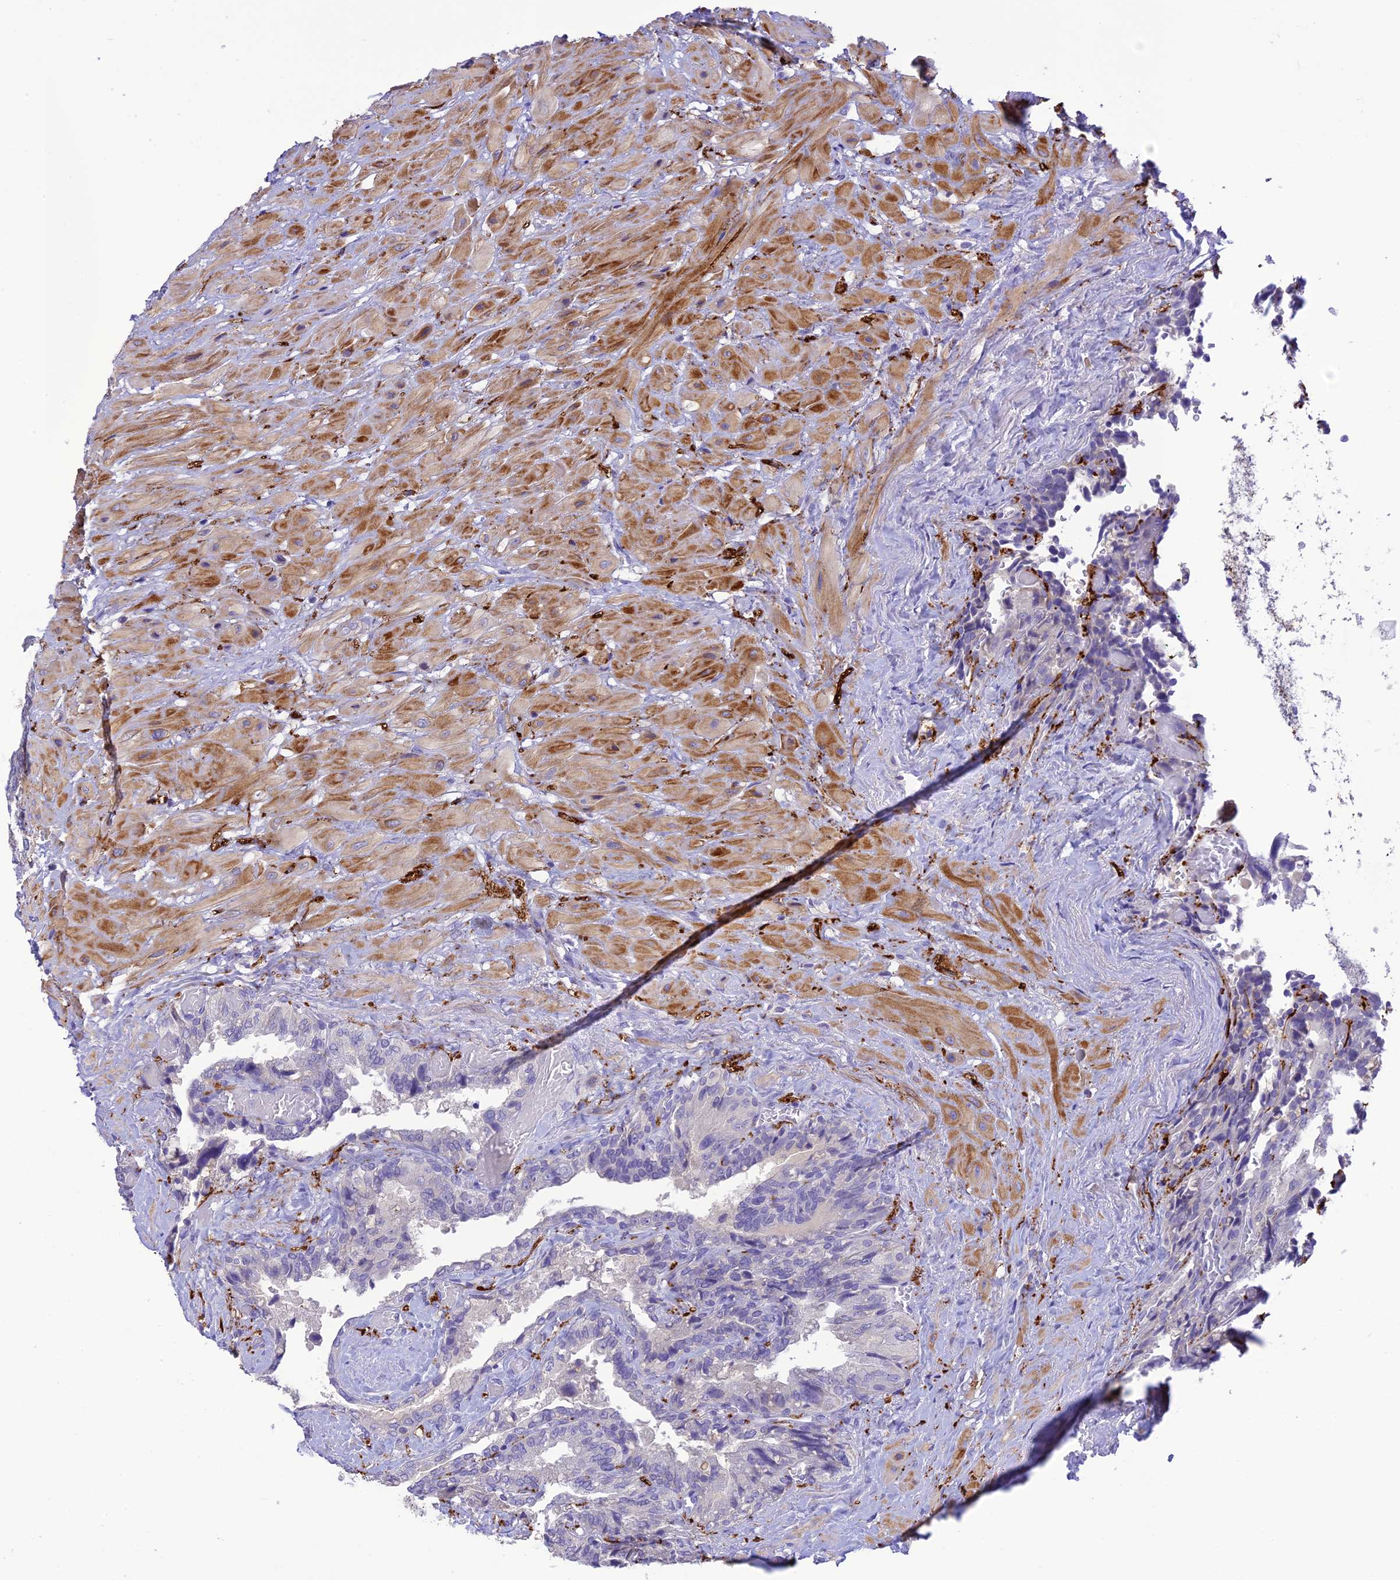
{"staining": {"intensity": "negative", "quantity": "none", "location": "none"}, "tissue": "seminal vesicle", "cell_type": "Glandular cells", "image_type": "normal", "snomed": [{"axis": "morphology", "description": "Normal tissue, NOS"}, {"axis": "topography", "description": "Seminal veicle"}, {"axis": "topography", "description": "Peripheral nerve tissue"}], "caption": "Immunohistochemical staining of normal human seminal vesicle reveals no significant positivity in glandular cells. The staining is performed using DAB (3,3'-diaminobenzidine) brown chromogen with nuclei counter-stained in using hematoxylin.", "gene": "XPO7", "patient": {"sex": "male", "age": 60}}